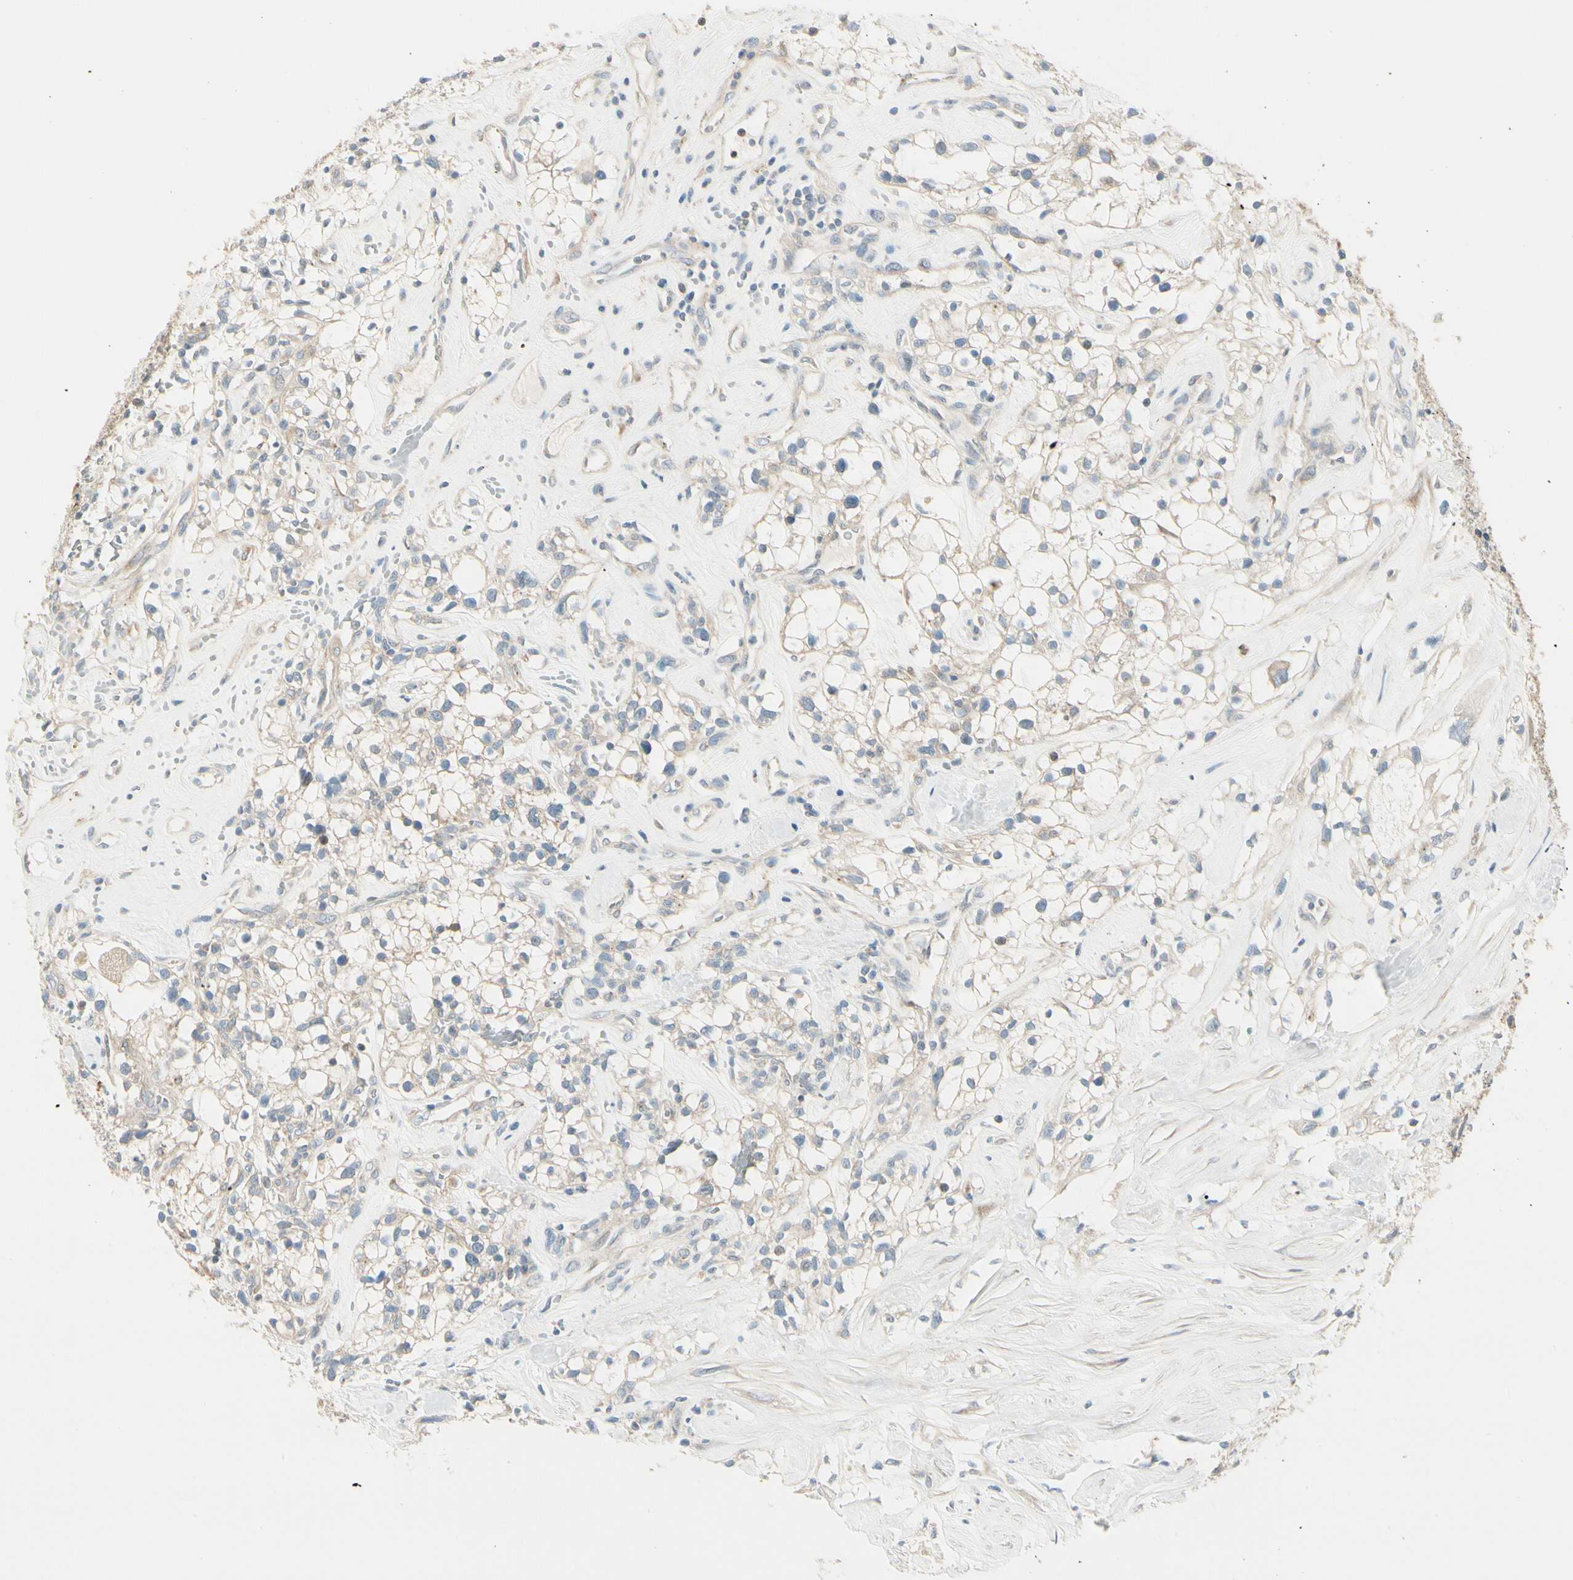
{"staining": {"intensity": "weak", "quantity": "25%-75%", "location": "cytoplasmic/membranous"}, "tissue": "renal cancer", "cell_type": "Tumor cells", "image_type": "cancer", "snomed": [{"axis": "morphology", "description": "Adenocarcinoma, NOS"}, {"axis": "topography", "description": "Kidney"}], "caption": "Renal cancer (adenocarcinoma) stained for a protein shows weak cytoplasmic/membranous positivity in tumor cells.", "gene": "DUSP12", "patient": {"sex": "female", "age": 60}}